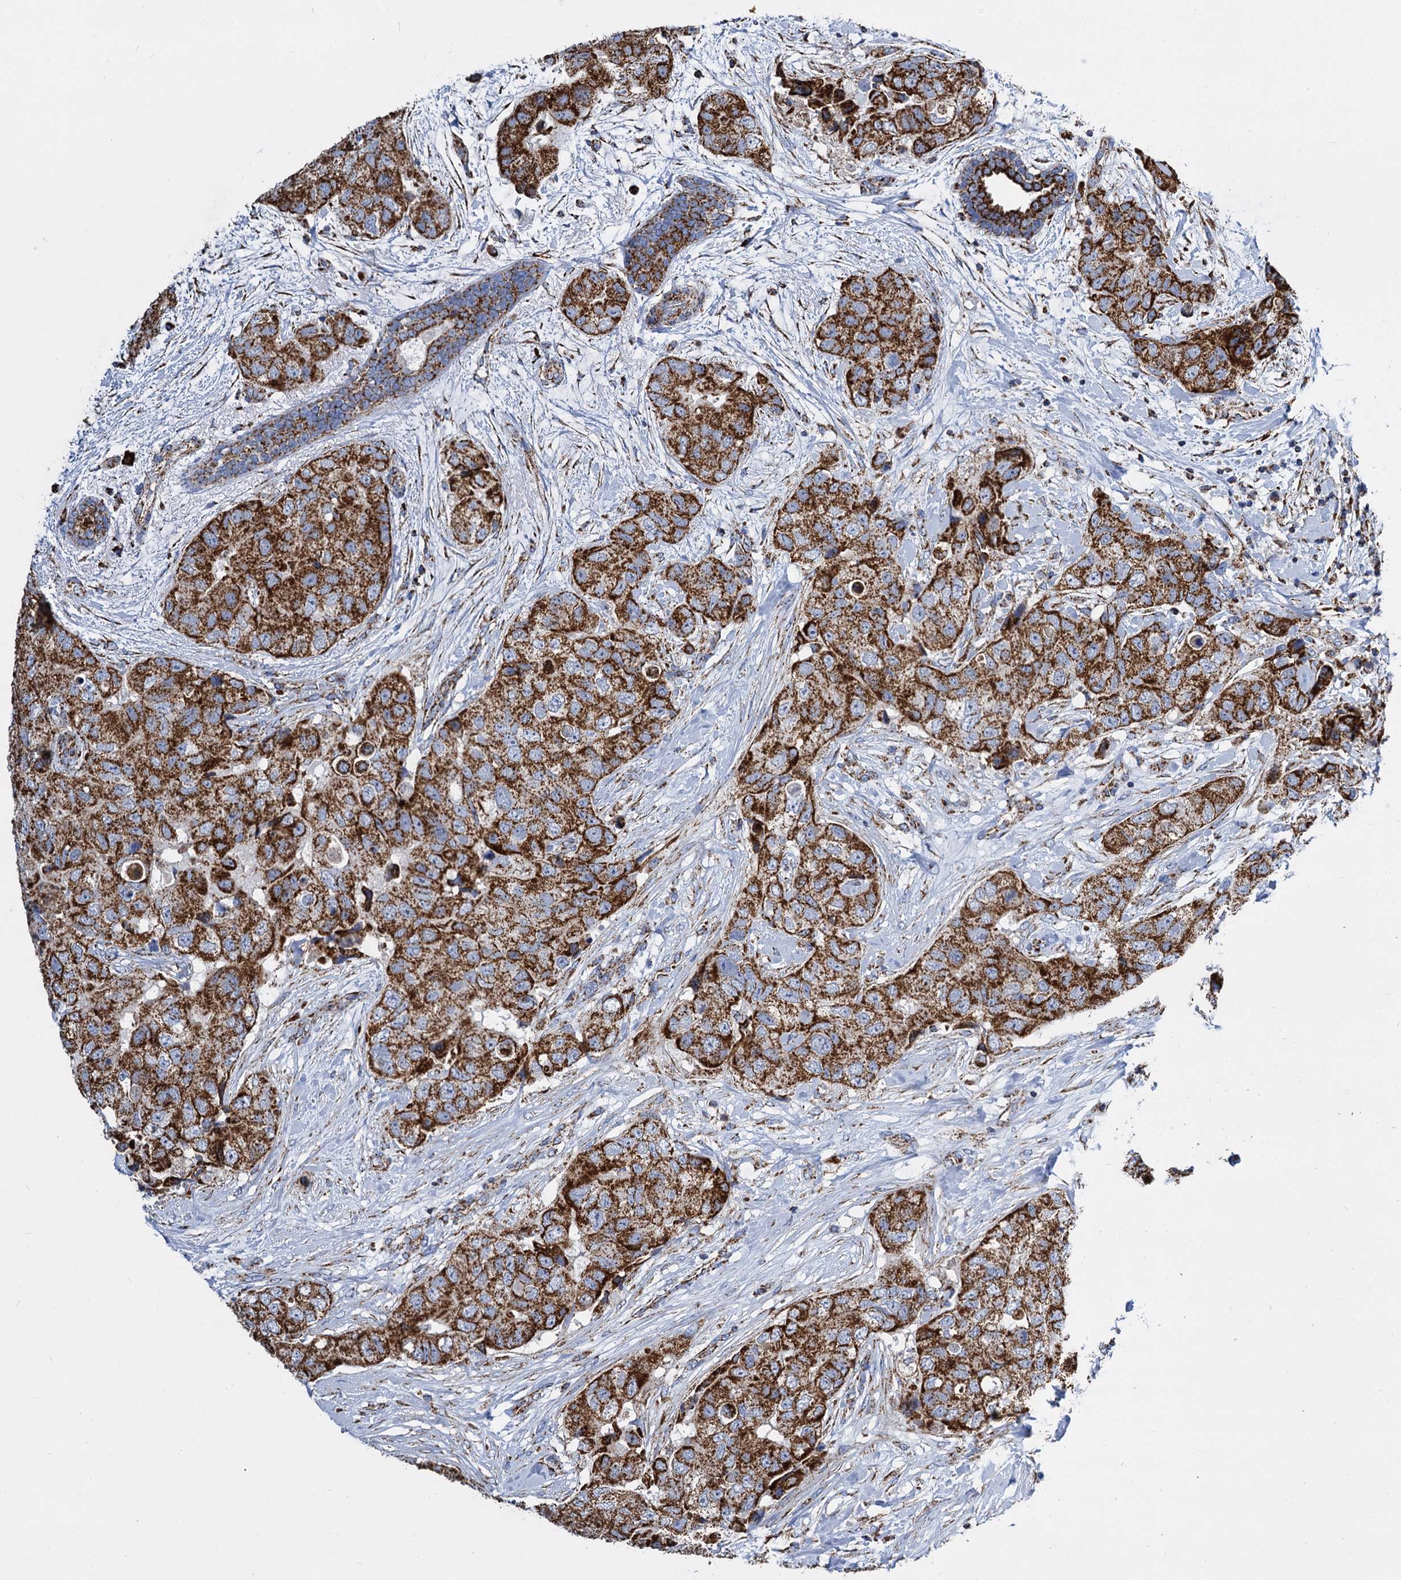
{"staining": {"intensity": "strong", "quantity": ">75%", "location": "cytoplasmic/membranous"}, "tissue": "breast cancer", "cell_type": "Tumor cells", "image_type": "cancer", "snomed": [{"axis": "morphology", "description": "Duct carcinoma"}, {"axis": "topography", "description": "Breast"}], "caption": "Tumor cells display high levels of strong cytoplasmic/membranous expression in approximately >75% of cells in human breast cancer.", "gene": "TIMM10", "patient": {"sex": "female", "age": 62}}